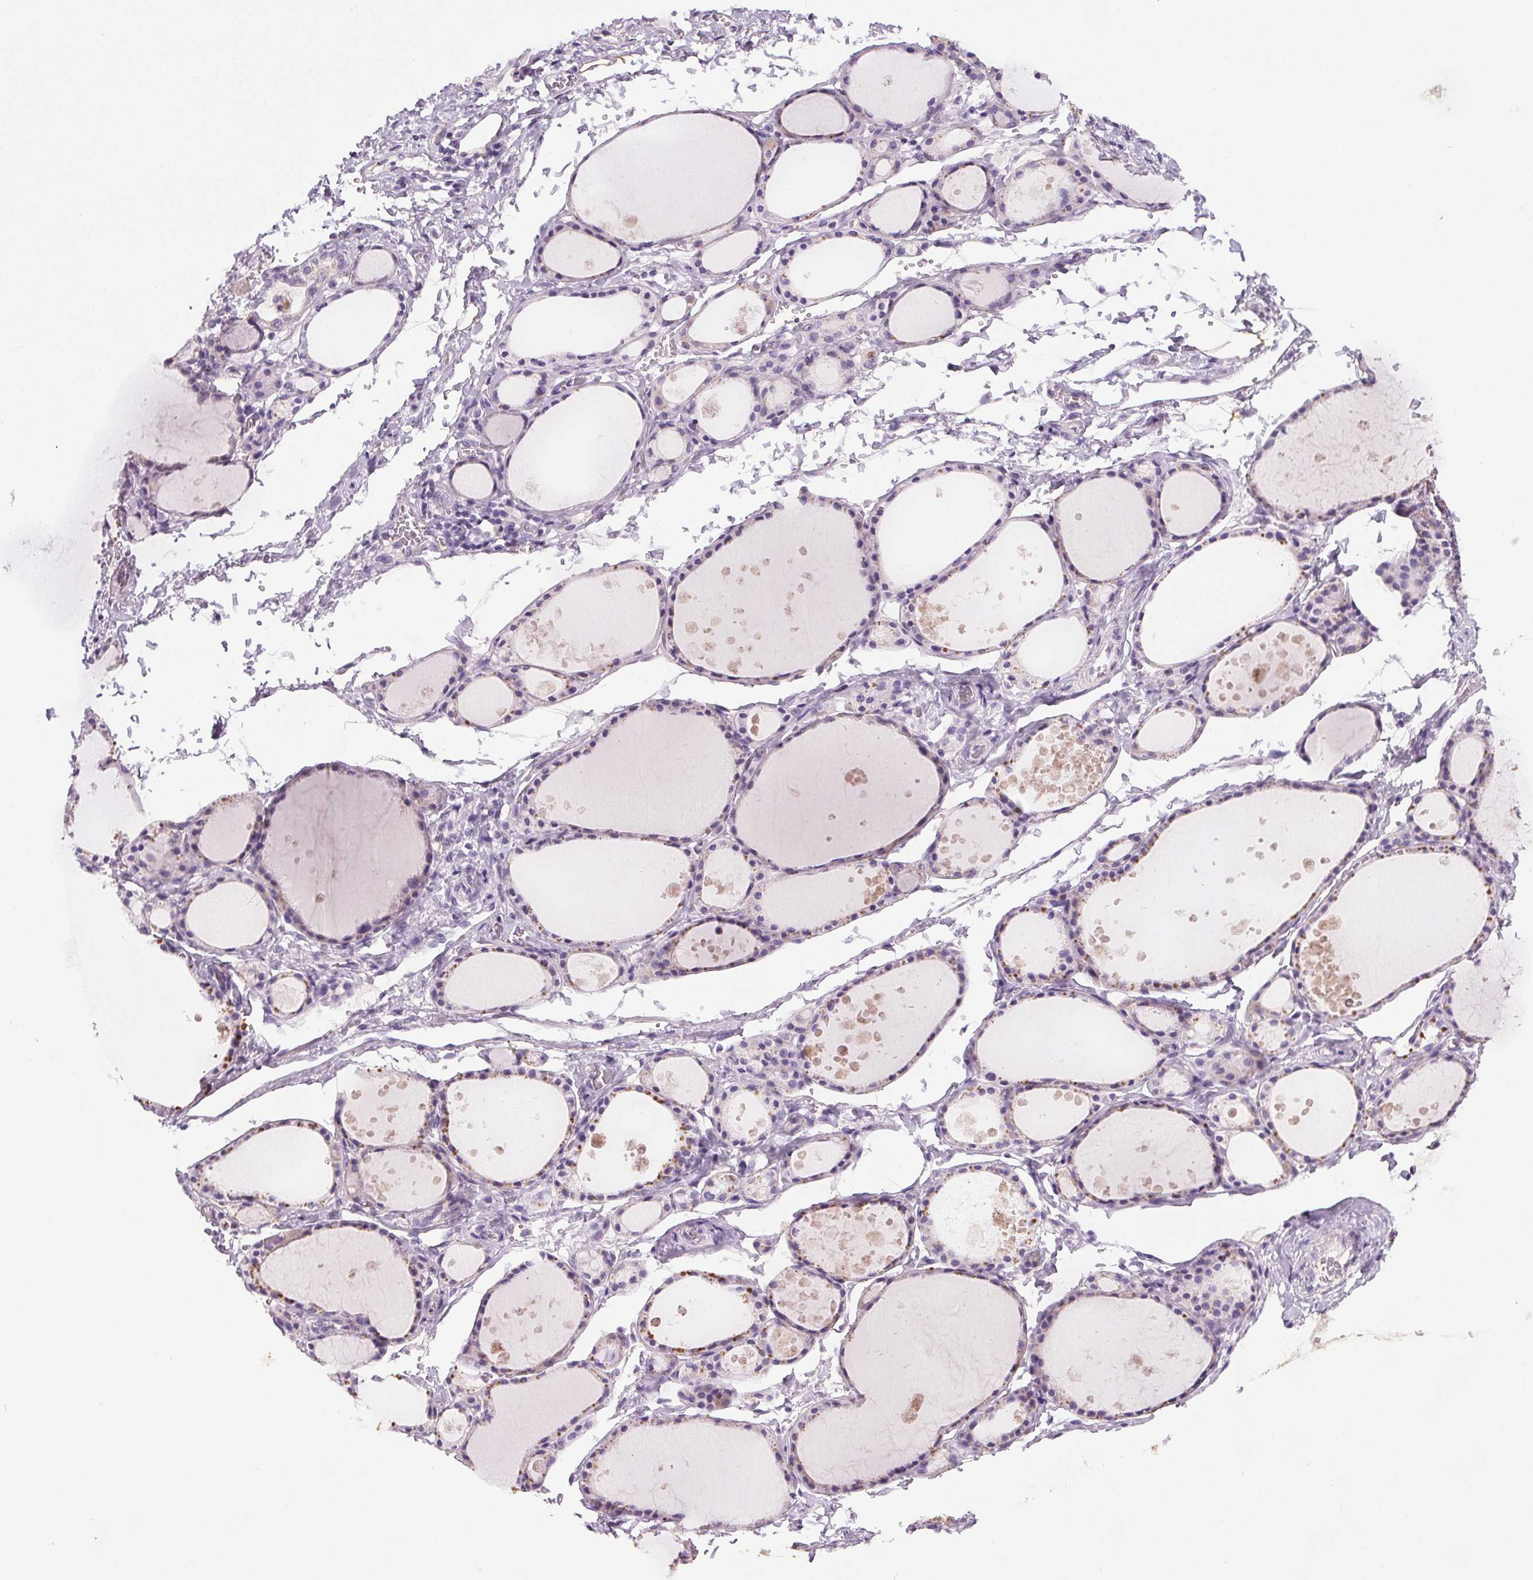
{"staining": {"intensity": "moderate", "quantity": "<25%", "location": "cytoplasmic/membranous"}, "tissue": "thyroid gland", "cell_type": "Glandular cells", "image_type": "normal", "snomed": [{"axis": "morphology", "description": "Normal tissue, NOS"}, {"axis": "topography", "description": "Thyroid gland"}], "caption": "This histopathology image shows normal thyroid gland stained with IHC to label a protein in brown. The cytoplasmic/membranous of glandular cells show moderate positivity for the protein. Nuclei are counter-stained blue.", "gene": "GPIHBP1", "patient": {"sex": "male", "age": 68}}